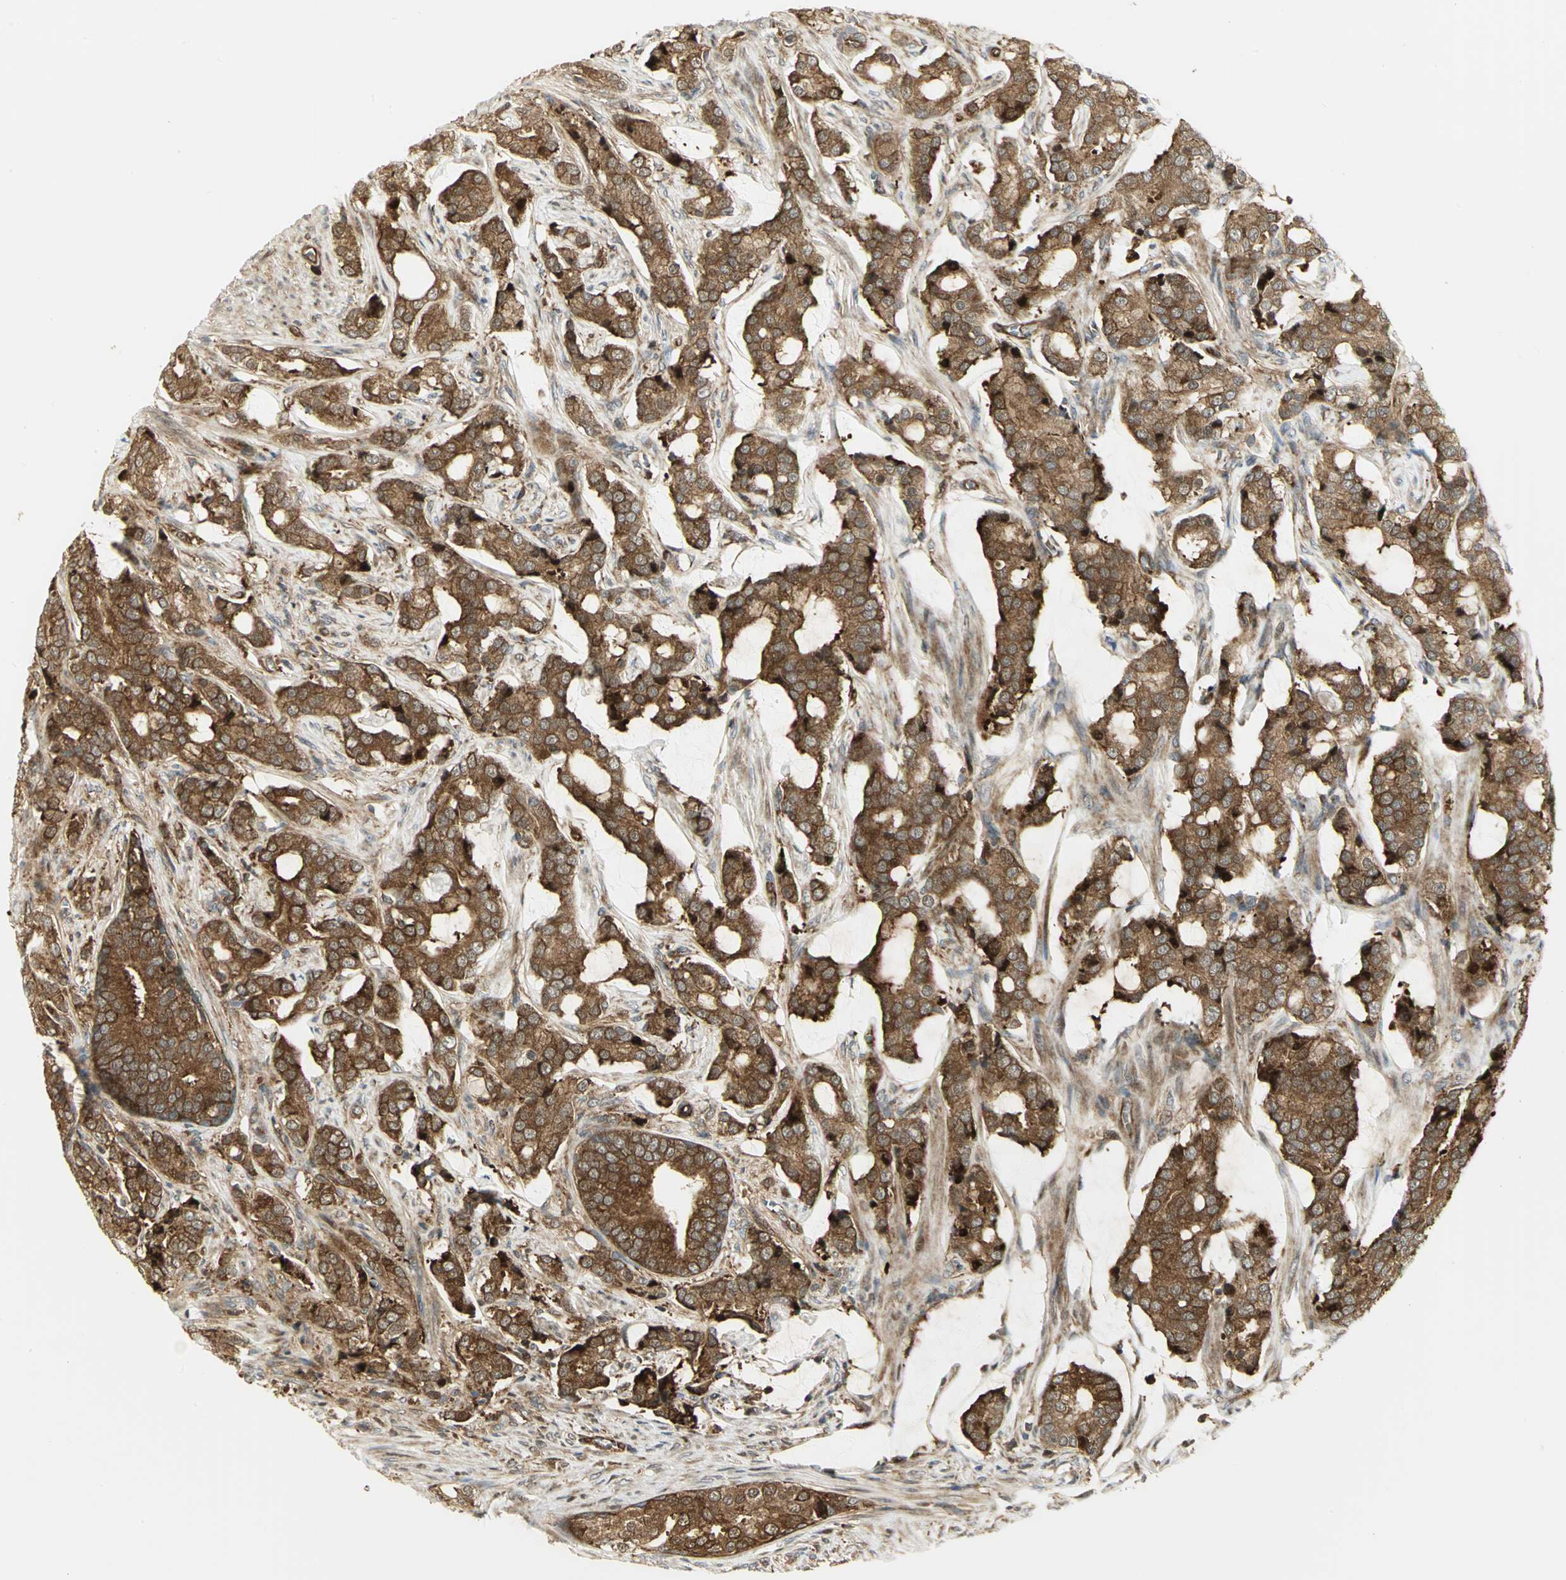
{"staining": {"intensity": "strong", "quantity": ">75%", "location": "cytoplasmic/membranous"}, "tissue": "prostate cancer", "cell_type": "Tumor cells", "image_type": "cancer", "snomed": [{"axis": "morphology", "description": "Adenocarcinoma, Low grade"}, {"axis": "topography", "description": "Prostate"}], "caption": "Strong cytoplasmic/membranous positivity for a protein is seen in approximately >75% of tumor cells of prostate cancer using immunohistochemistry (IHC).", "gene": "EEA1", "patient": {"sex": "male", "age": 58}}